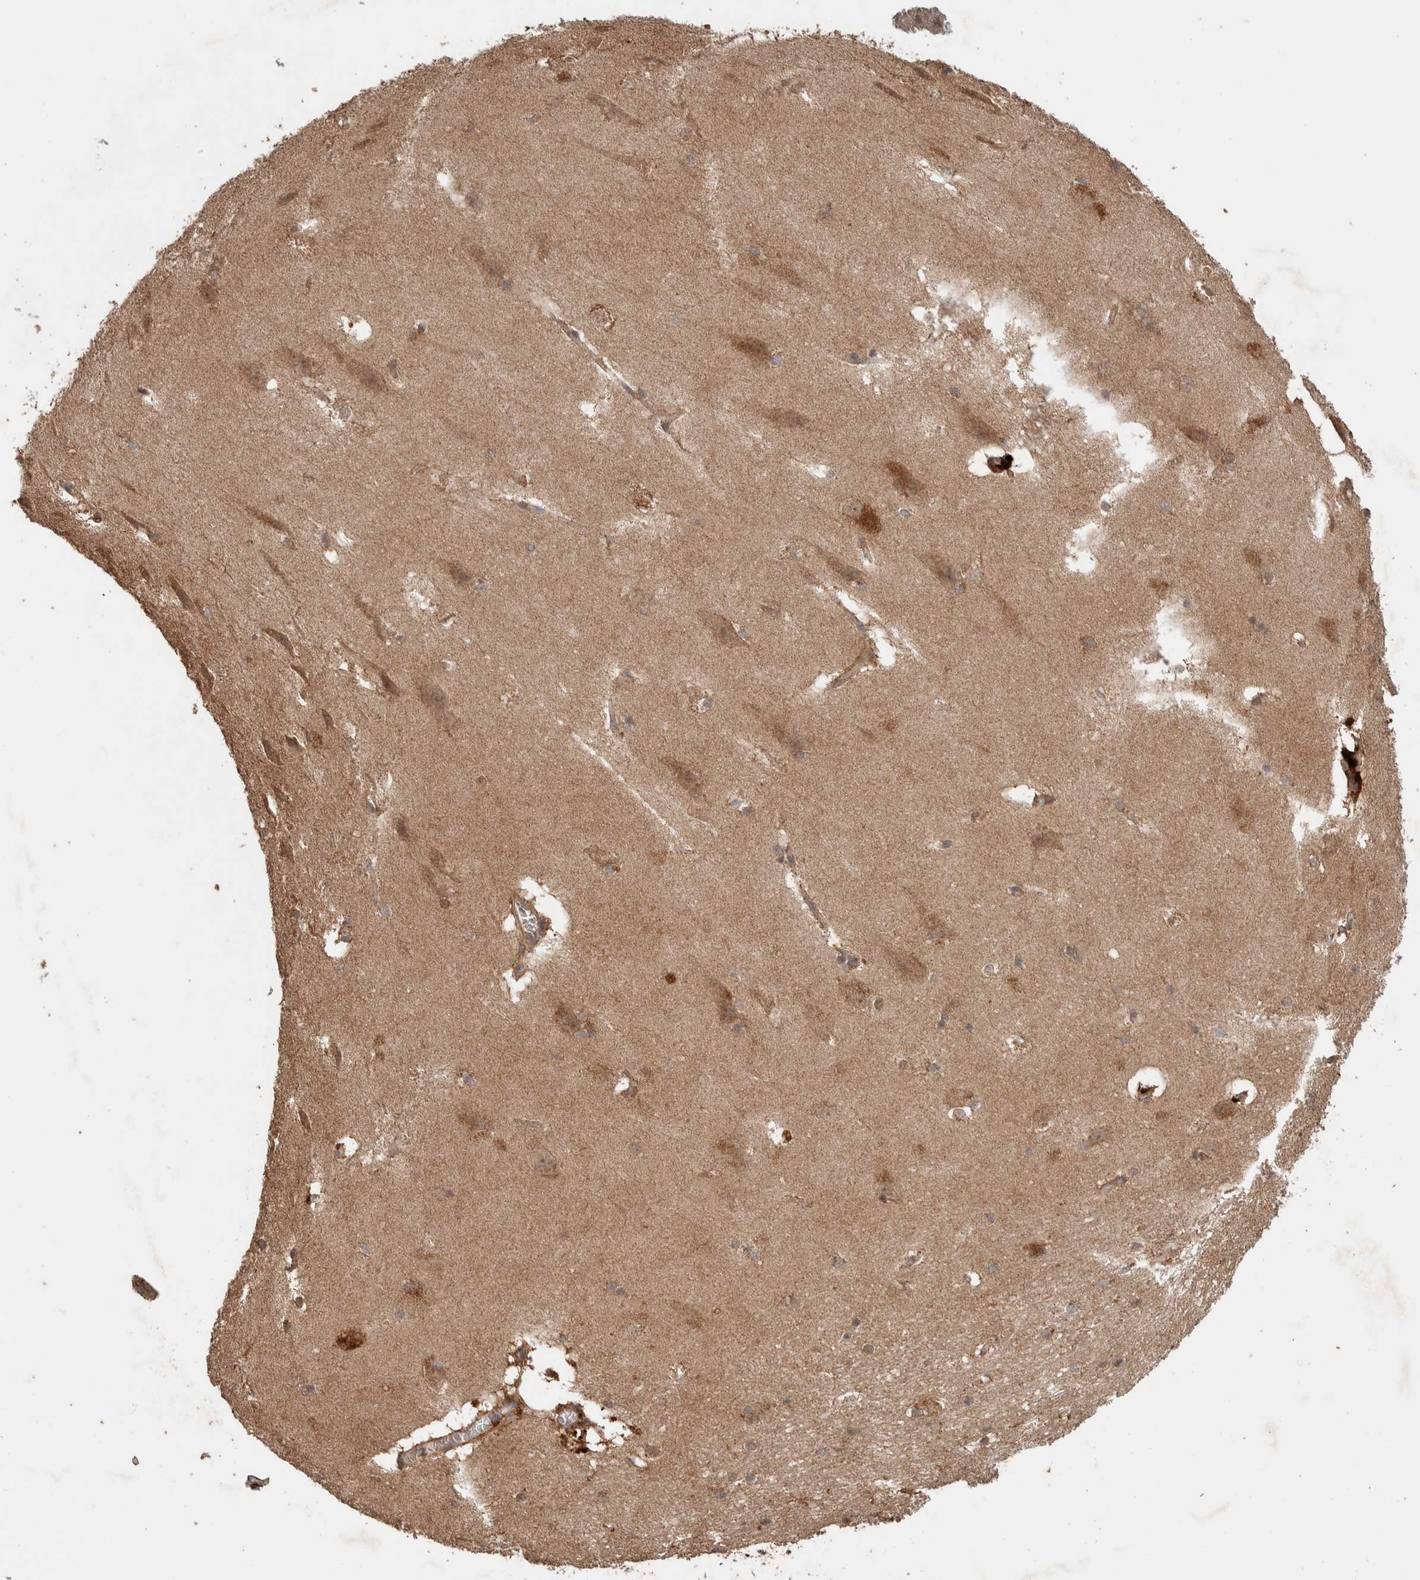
{"staining": {"intensity": "negative", "quantity": "none", "location": "none"}, "tissue": "hippocampus", "cell_type": "Glial cells", "image_type": "normal", "snomed": [{"axis": "morphology", "description": "Normal tissue, NOS"}, {"axis": "topography", "description": "Hippocampus"}], "caption": "Protein analysis of benign hippocampus shows no significant expression in glial cells.", "gene": "KCNJ5", "patient": {"sex": "female", "age": 19}}